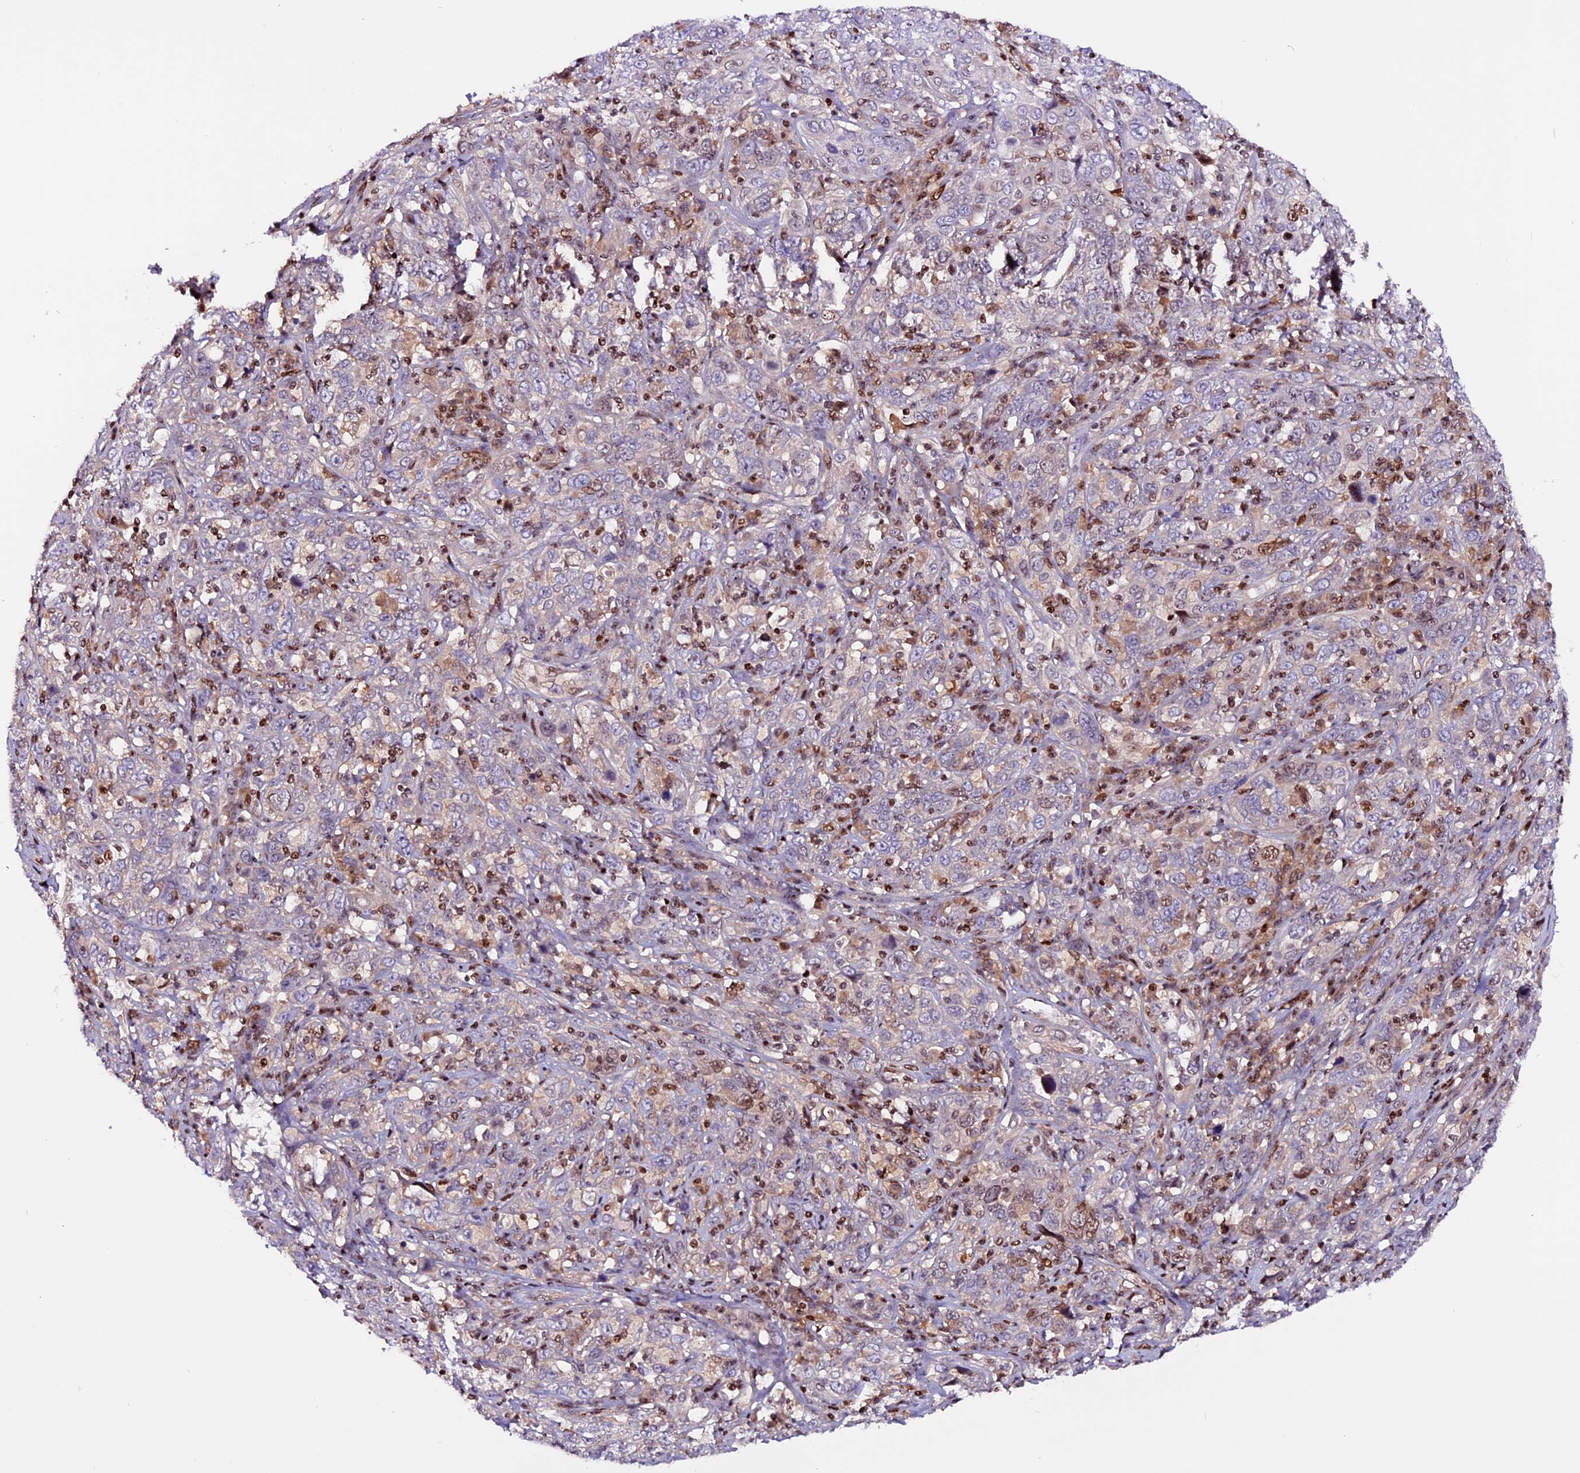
{"staining": {"intensity": "negative", "quantity": "none", "location": "none"}, "tissue": "cervical cancer", "cell_type": "Tumor cells", "image_type": "cancer", "snomed": [{"axis": "morphology", "description": "Squamous cell carcinoma, NOS"}, {"axis": "topography", "description": "Cervix"}], "caption": "IHC of cervical cancer reveals no positivity in tumor cells.", "gene": "RINL", "patient": {"sex": "female", "age": 46}}